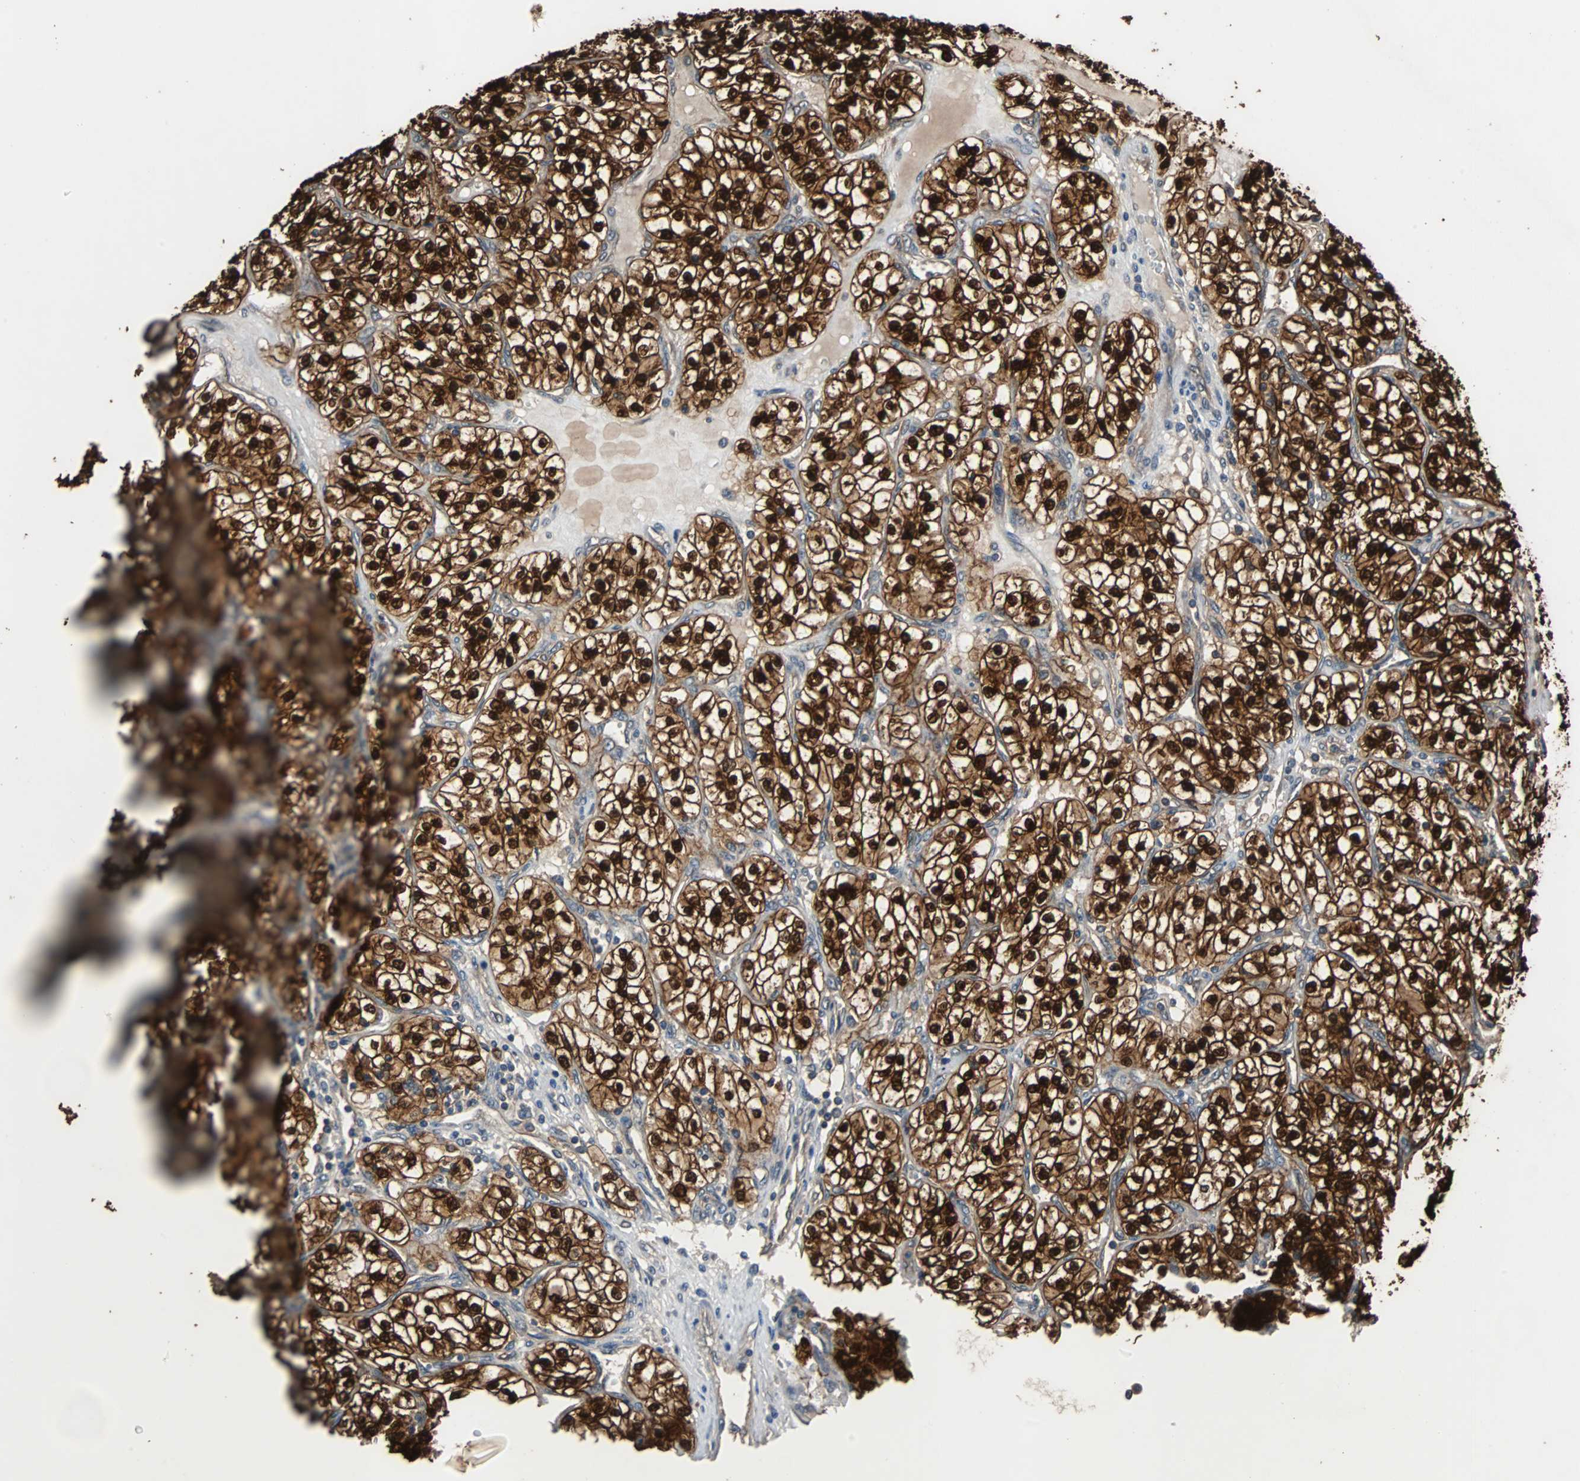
{"staining": {"intensity": "strong", "quantity": ">75%", "location": "cytoplasmic/membranous,nuclear"}, "tissue": "renal cancer", "cell_type": "Tumor cells", "image_type": "cancer", "snomed": [{"axis": "morphology", "description": "Adenocarcinoma, NOS"}, {"axis": "topography", "description": "Kidney"}], "caption": "Renal adenocarcinoma stained with a brown dye reveals strong cytoplasmic/membranous and nuclear positive positivity in approximately >75% of tumor cells.", "gene": "NDRG1", "patient": {"sex": "female", "age": 57}}